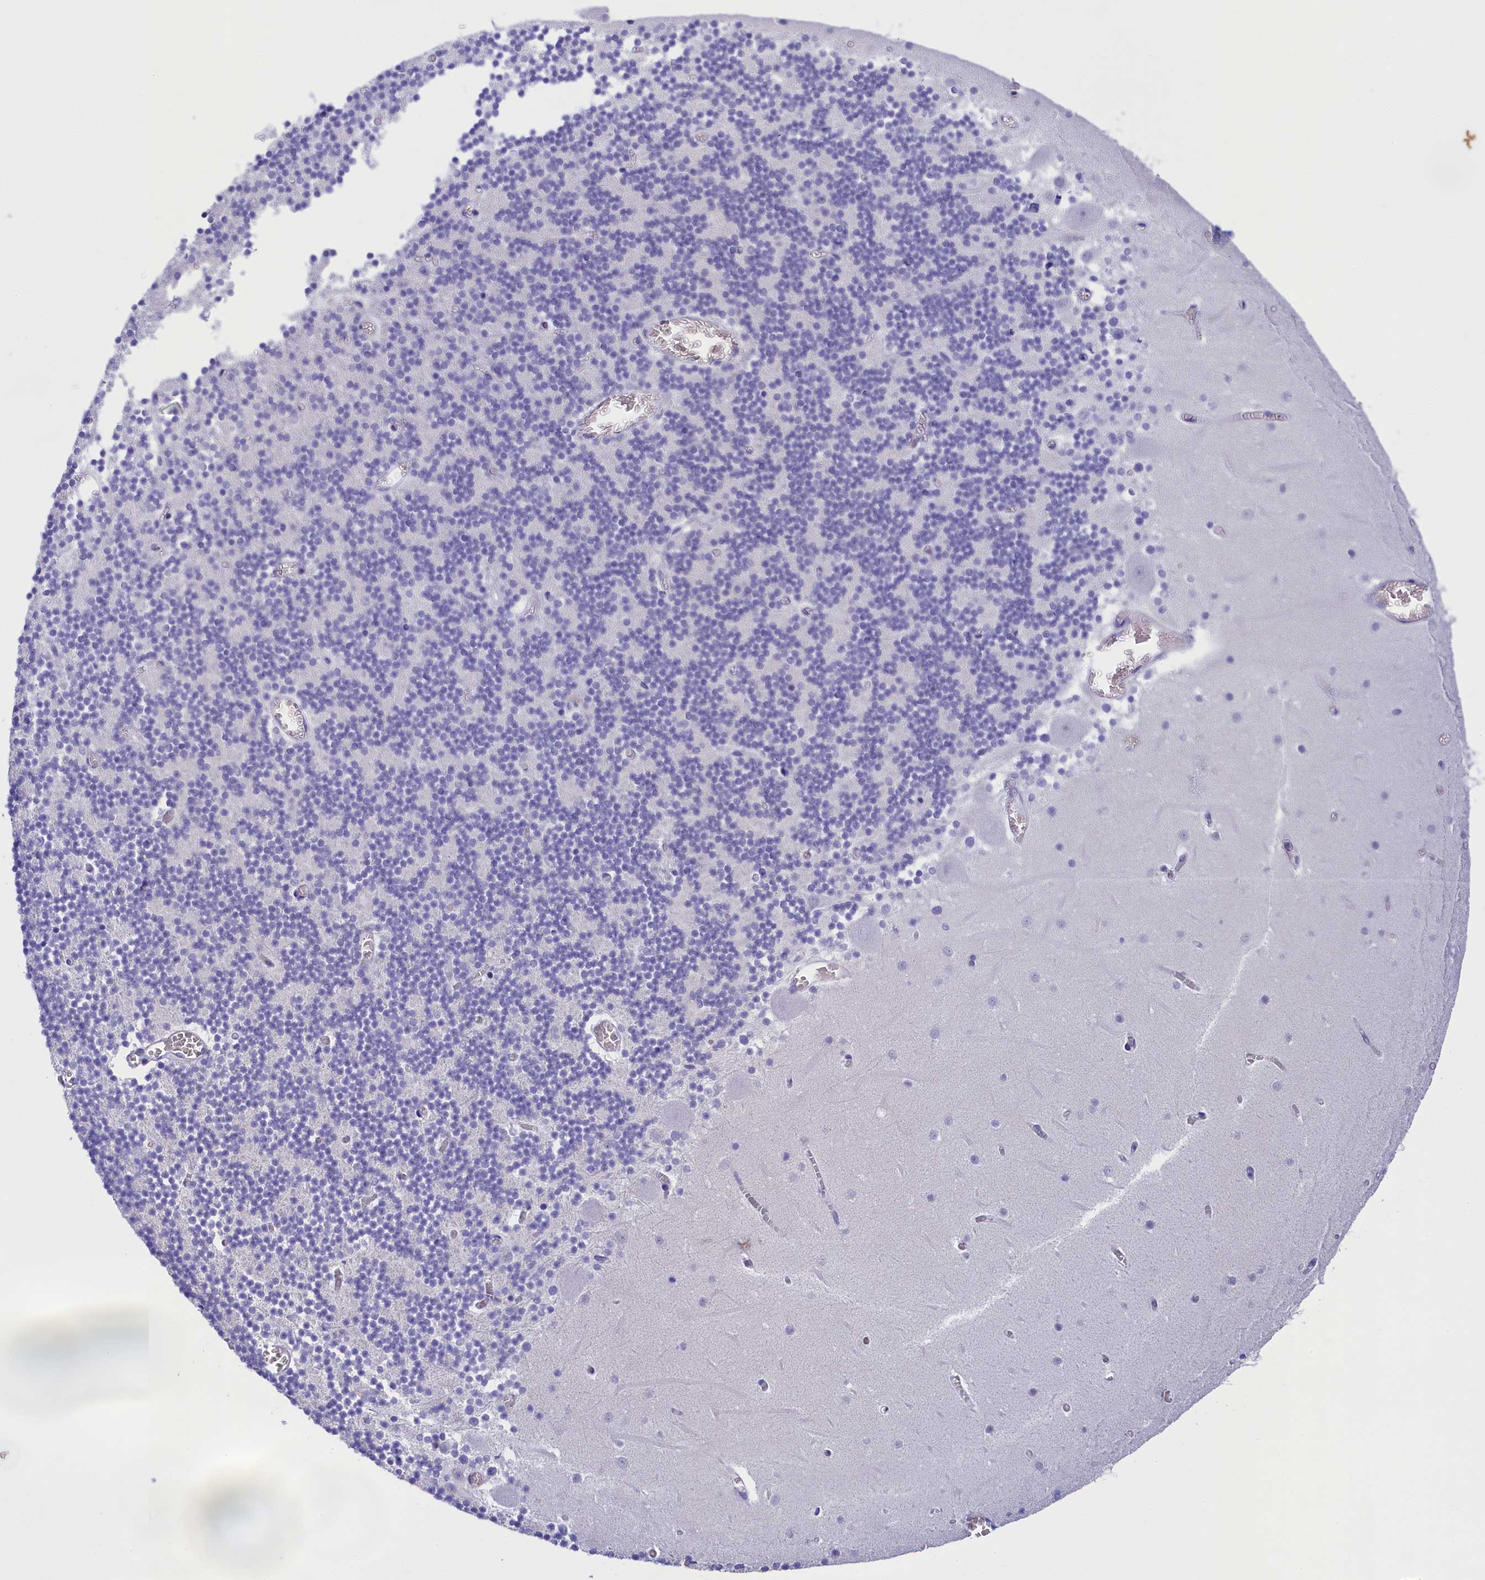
{"staining": {"intensity": "negative", "quantity": "none", "location": "none"}, "tissue": "cerebellum", "cell_type": "Cells in granular layer", "image_type": "normal", "snomed": [{"axis": "morphology", "description": "Normal tissue, NOS"}, {"axis": "topography", "description": "Cerebellum"}], "caption": "Immunohistochemistry (IHC) histopathology image of benign cerebellum: cerebellum stained with DAB (3,3'-diaminobenzidine) demonstrates no significant protein positivity in cells in granular layer.", "gene": "TACSTD2", "patient": {"sex": "female", "age": 28}}